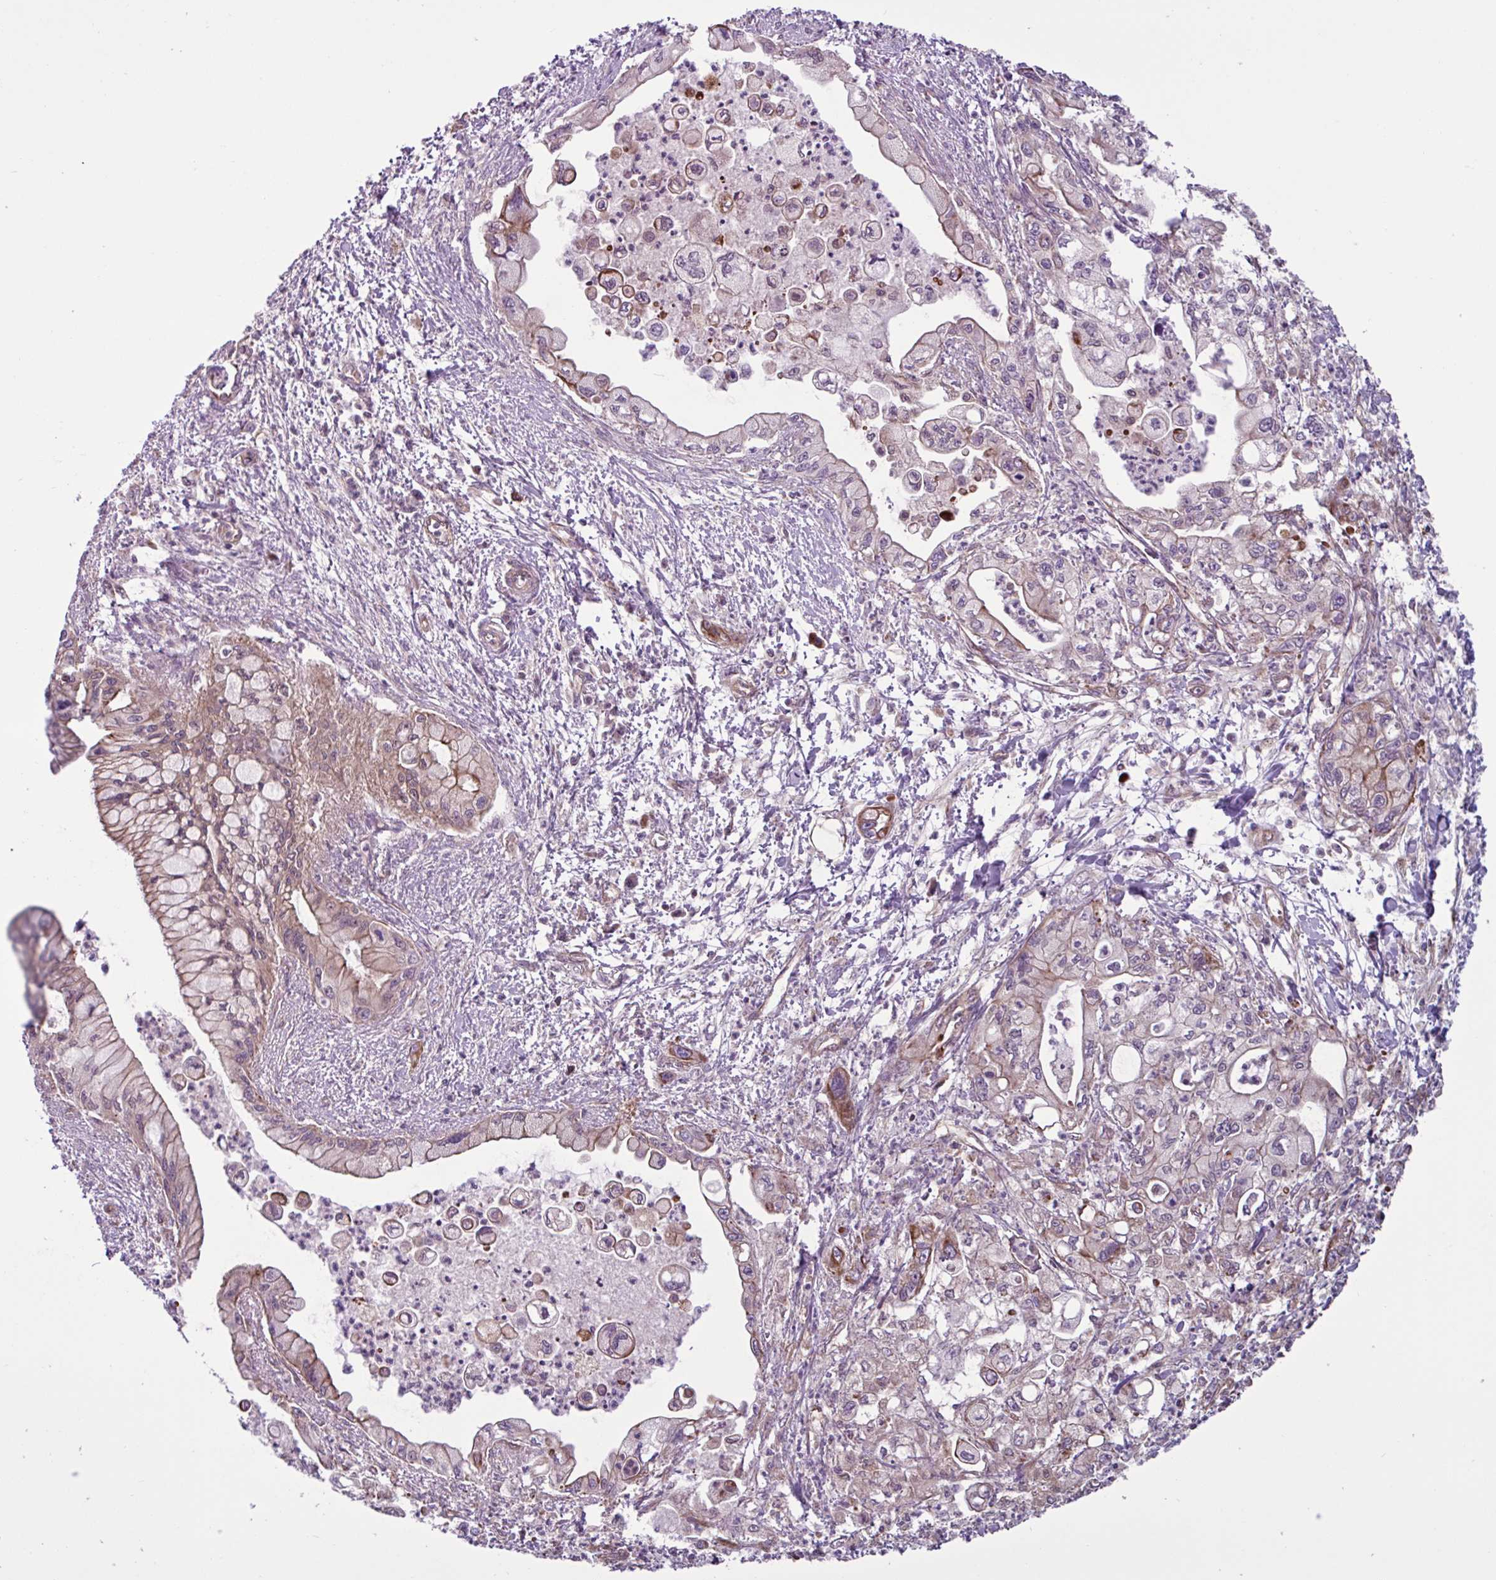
{"staining": {"intensity": "strong", "quantity": "25%-75%", "location": "cytoplasmic/membranous"}, "tissue": "pancreatic cancer", "cell_type": "Tumor cells", "image_type": "cancer", "snomed": [{"axis": "morphology", "description": "Adenocarcinoma, NOS"}, {"axis": "topography", "description": "Pancreas"}], "caption": "Immunohistochemistry (IHC) staining of adenocarcinoma (pancreatic), which demonstrates high levels of strong cytoplasmic/membranous expression in about 25%-75% of tumor cells indicating strong cytoplasmic/membranous protein positivity. The staining was performed using DAB (brown) for protein detection and nuclei were counterstained in hematoxylin (blue).", "gene": "GLTP", "patient": {"sex": "male", "age": 61}}